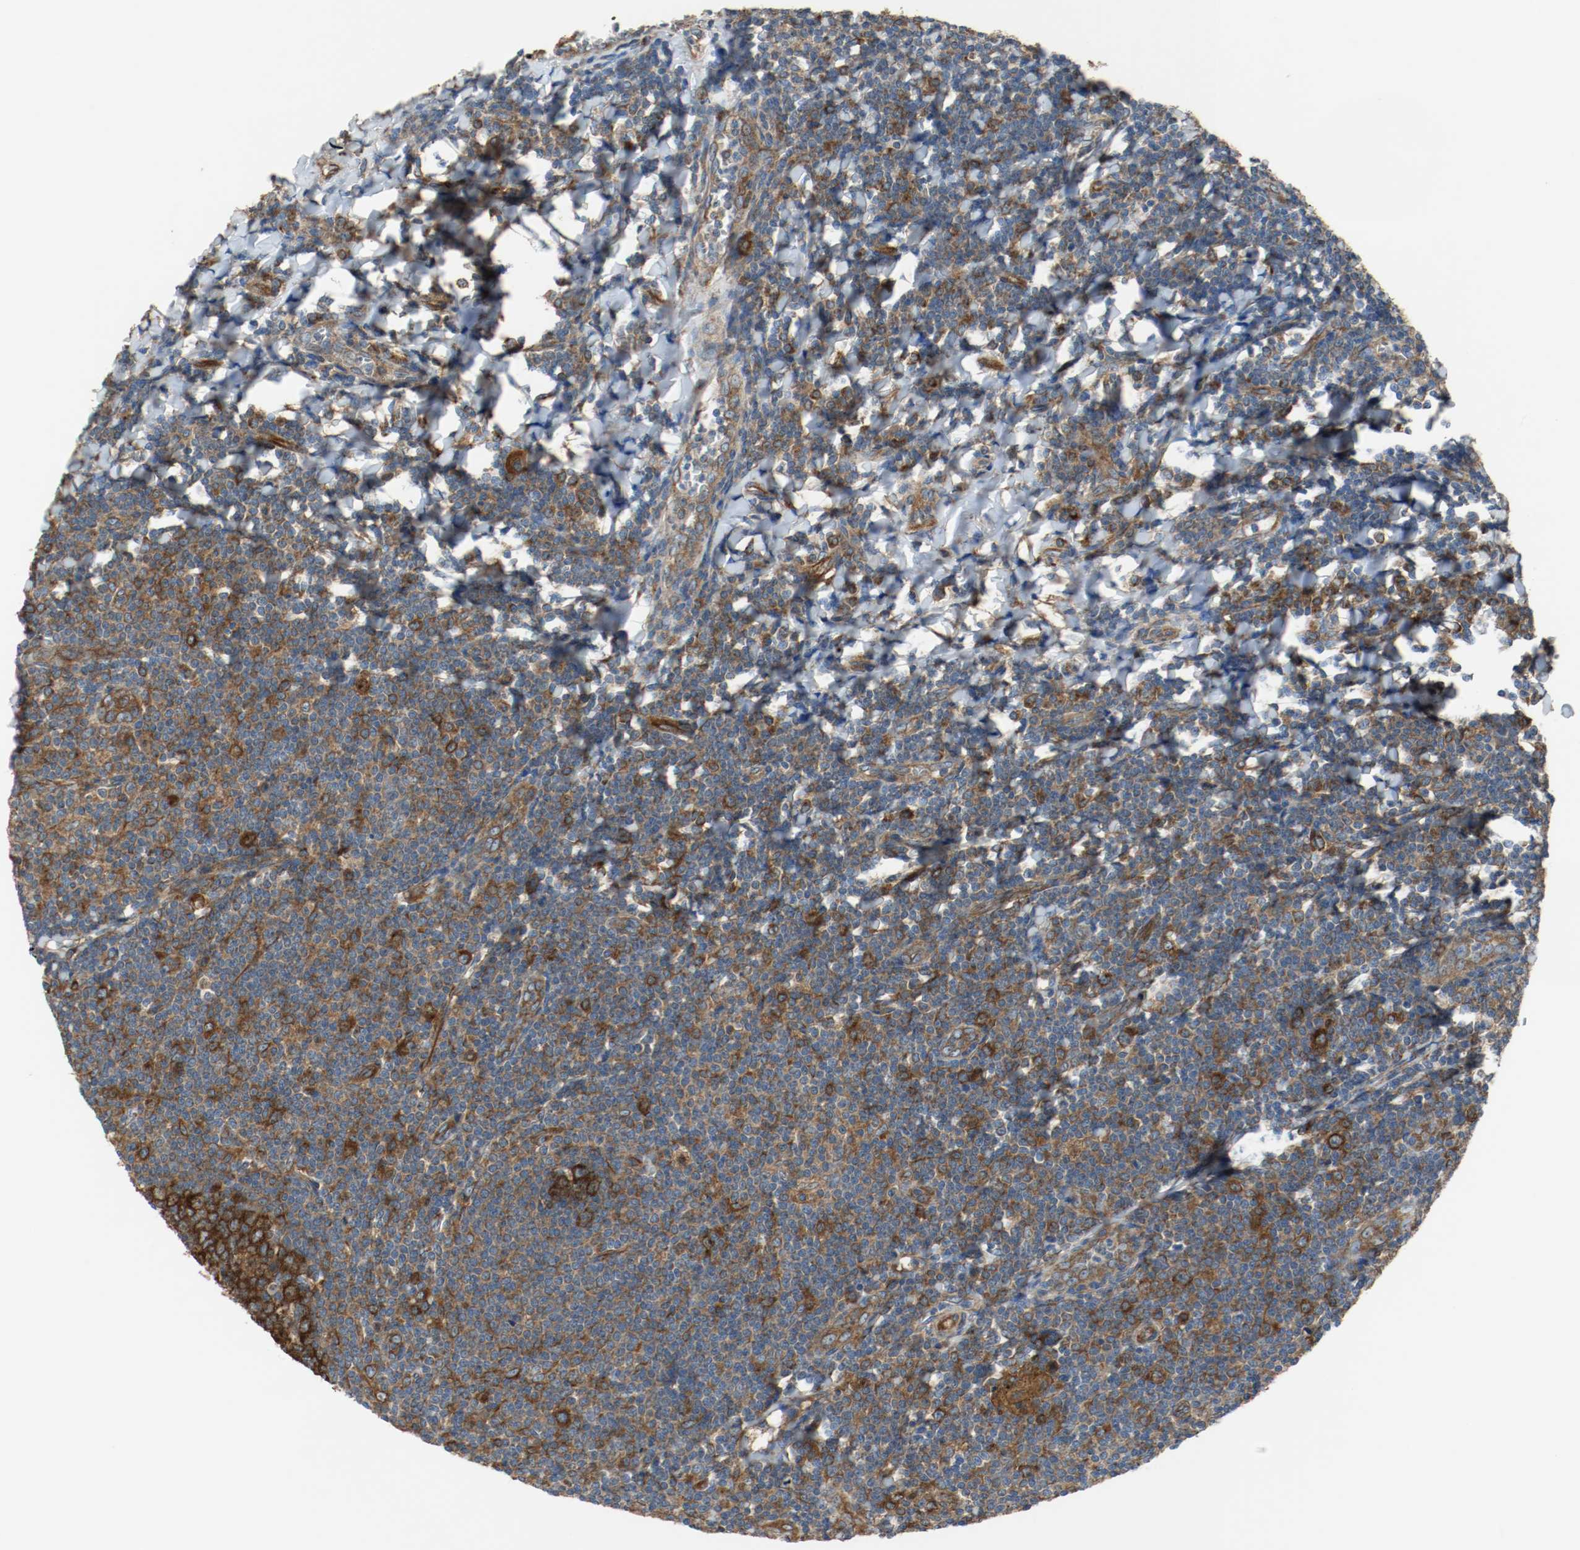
{"staining": {"intensity": "strong", "quantity": ">75%", "location": "cytoplasmic/membranous"}, "tissue": "tonsil", "cell_type": "Germinal center cells", "image_type": "normal", "snomed": [{"axis": "morphology", "description": "Normal tissue, NOS"}, {"axis": "topography", "description": "Tonsil"}], "caption": "This photomicrograph displays normal tonsil stained with immunohistochemistry to label a protein in brown. The cytoplasmic/membranous of germinal center cells show strong positivity for the protein. Nuclei are counter-stained blue.", "gene": "TUBA3D", "patient": {"sex": "male", "age": 31}}